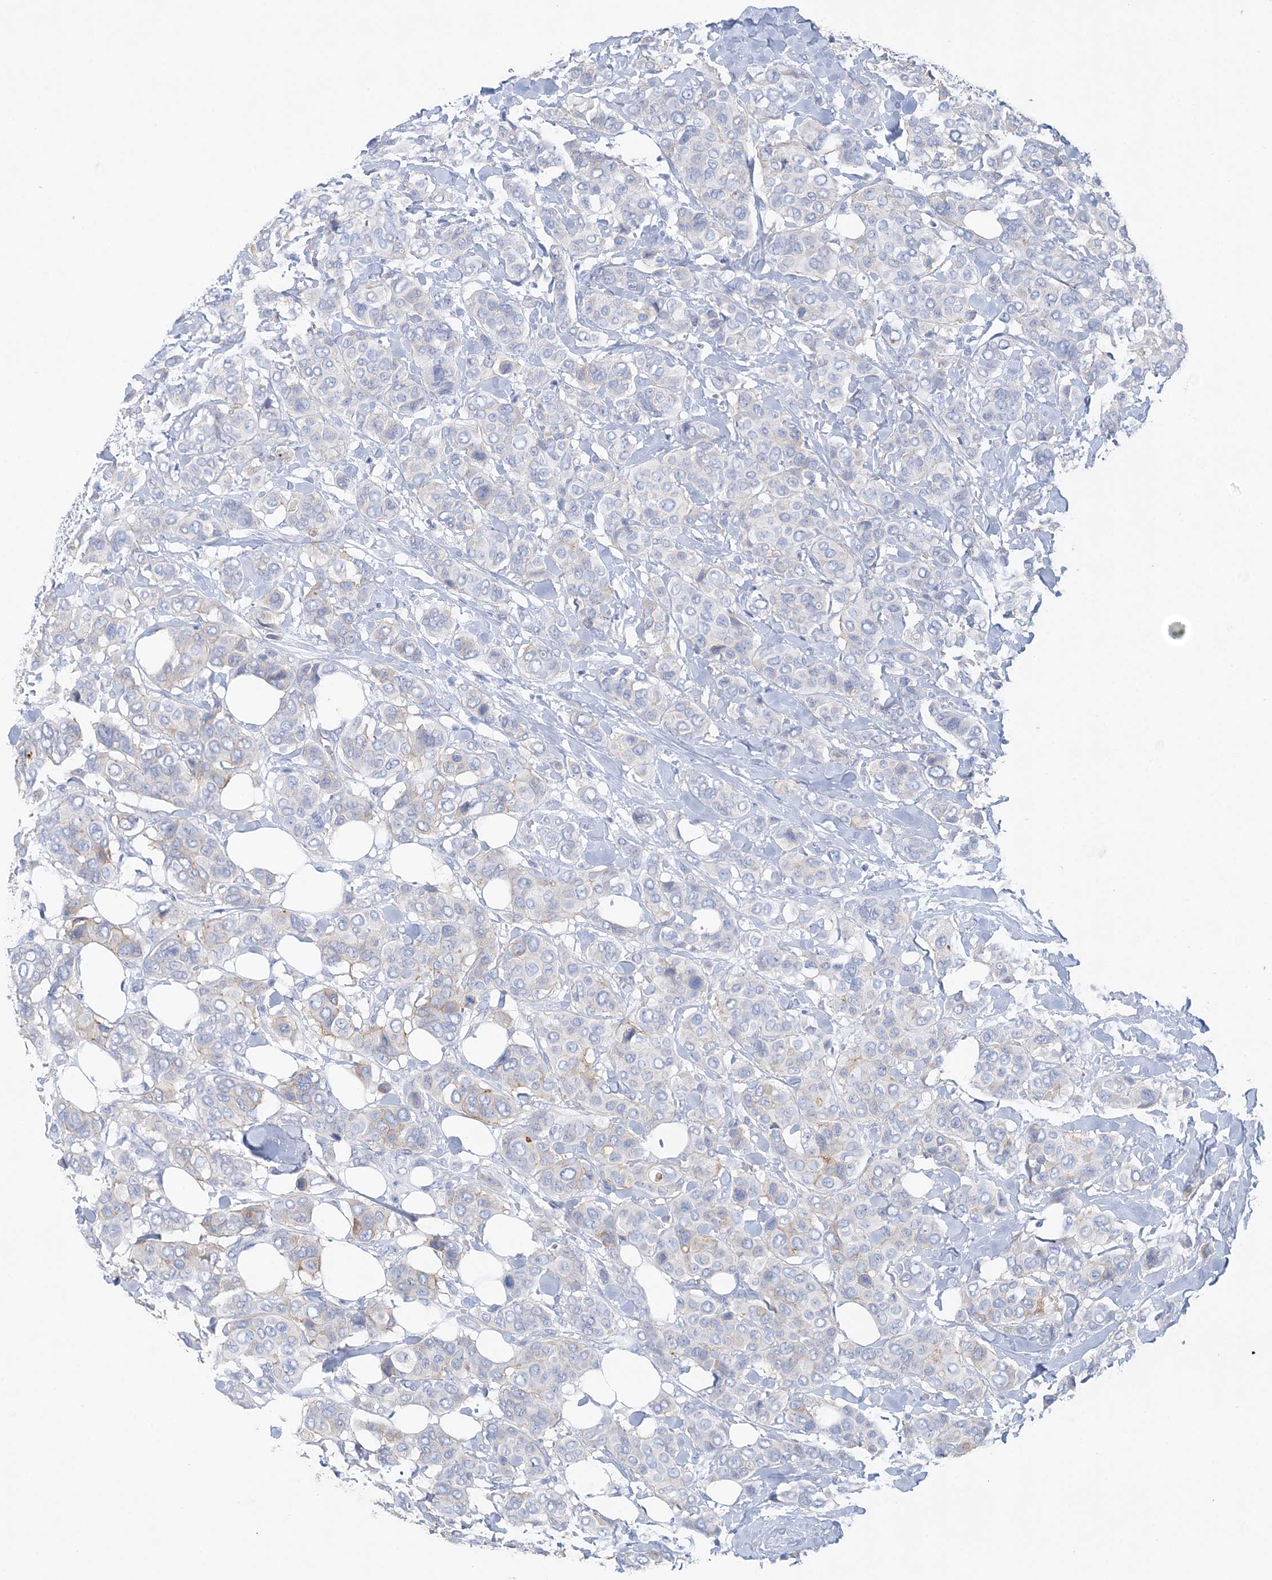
{"staining": {"intensity": "negative", "quantity": "none", "location": "none"}, "tissue": "breast cancer", "cell_type": "Tumor cells", "image_type": "cancer", "snomed": [{"axis": "morphology", "description": "Lobular carcinoma"}, {"axis": "topography", "description": "Breast"}], "caption": "This is an immunohistochemistry (IHC) image of breast lobular carcinoma. There is no staining in tumor cells.", "gene": "SLC5A6", "patient": {"sex": "female", "age": 51}}